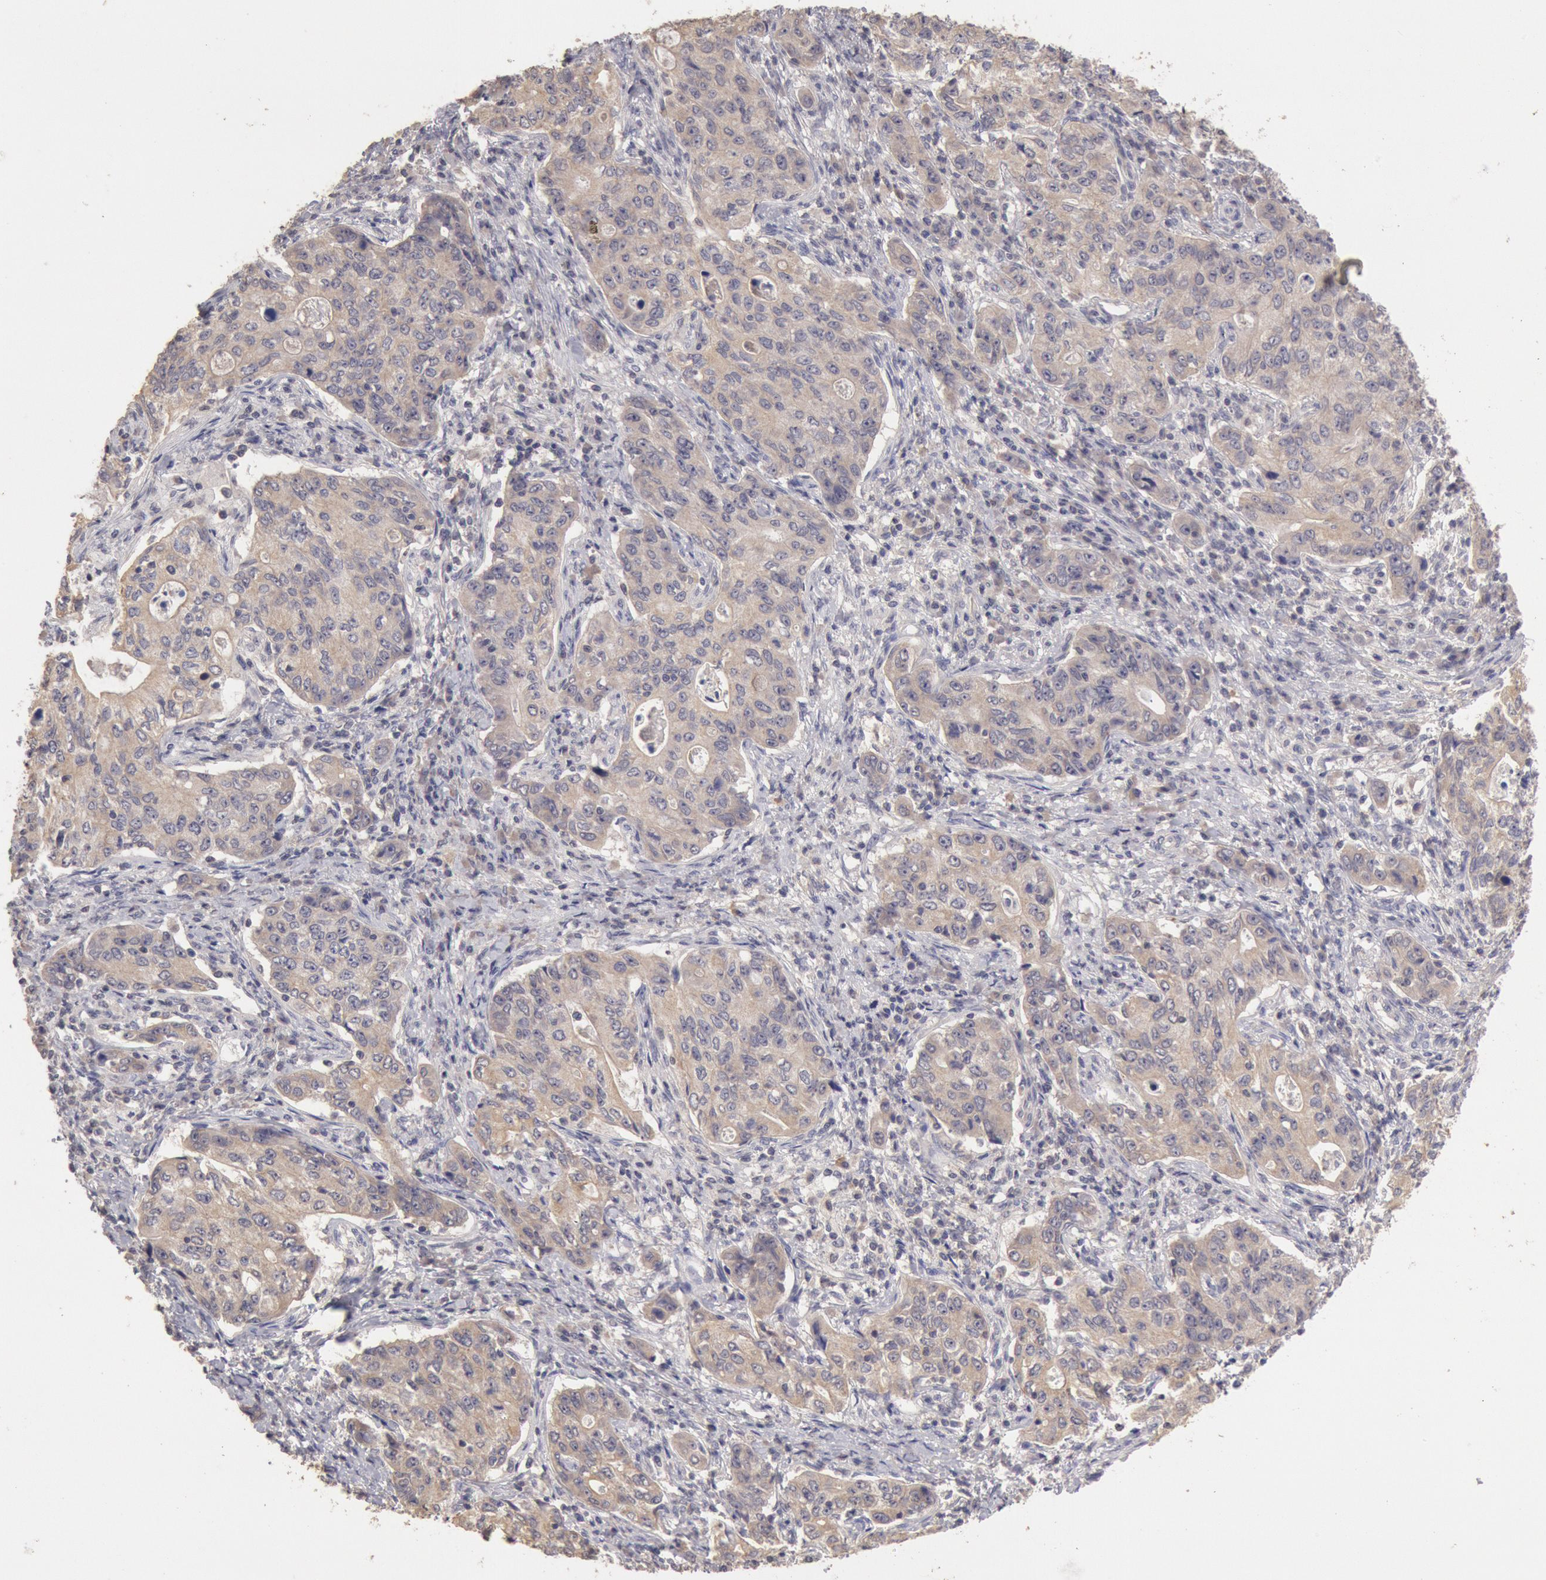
{"staining": {"intensity": "weak", "quantity": "25%-75%", "location": "cytoplasmic/membranous"}, "tissue": "stomach cancer", "cell_type": "Tumor cells", "image_type": "cancer", "snomed": [{"axis": "morphology", "description": "Adenocarcinoma, NOS"}, {"axis": "topography", "description": "Esophagus"}, {"axis": "topography", "description": "Stomach"}], "caption": "DAB immunohistochemical staining of human adenocarcinoma (stomach) reveals weak cytoplasmic/membranous protein positivity in approximately 25%-75% of tumor cells. (IHC, brightfield microscopy, high magnification).", "gene": "ZFP36L1", "patient": {"sex": "male", "age": 74}}